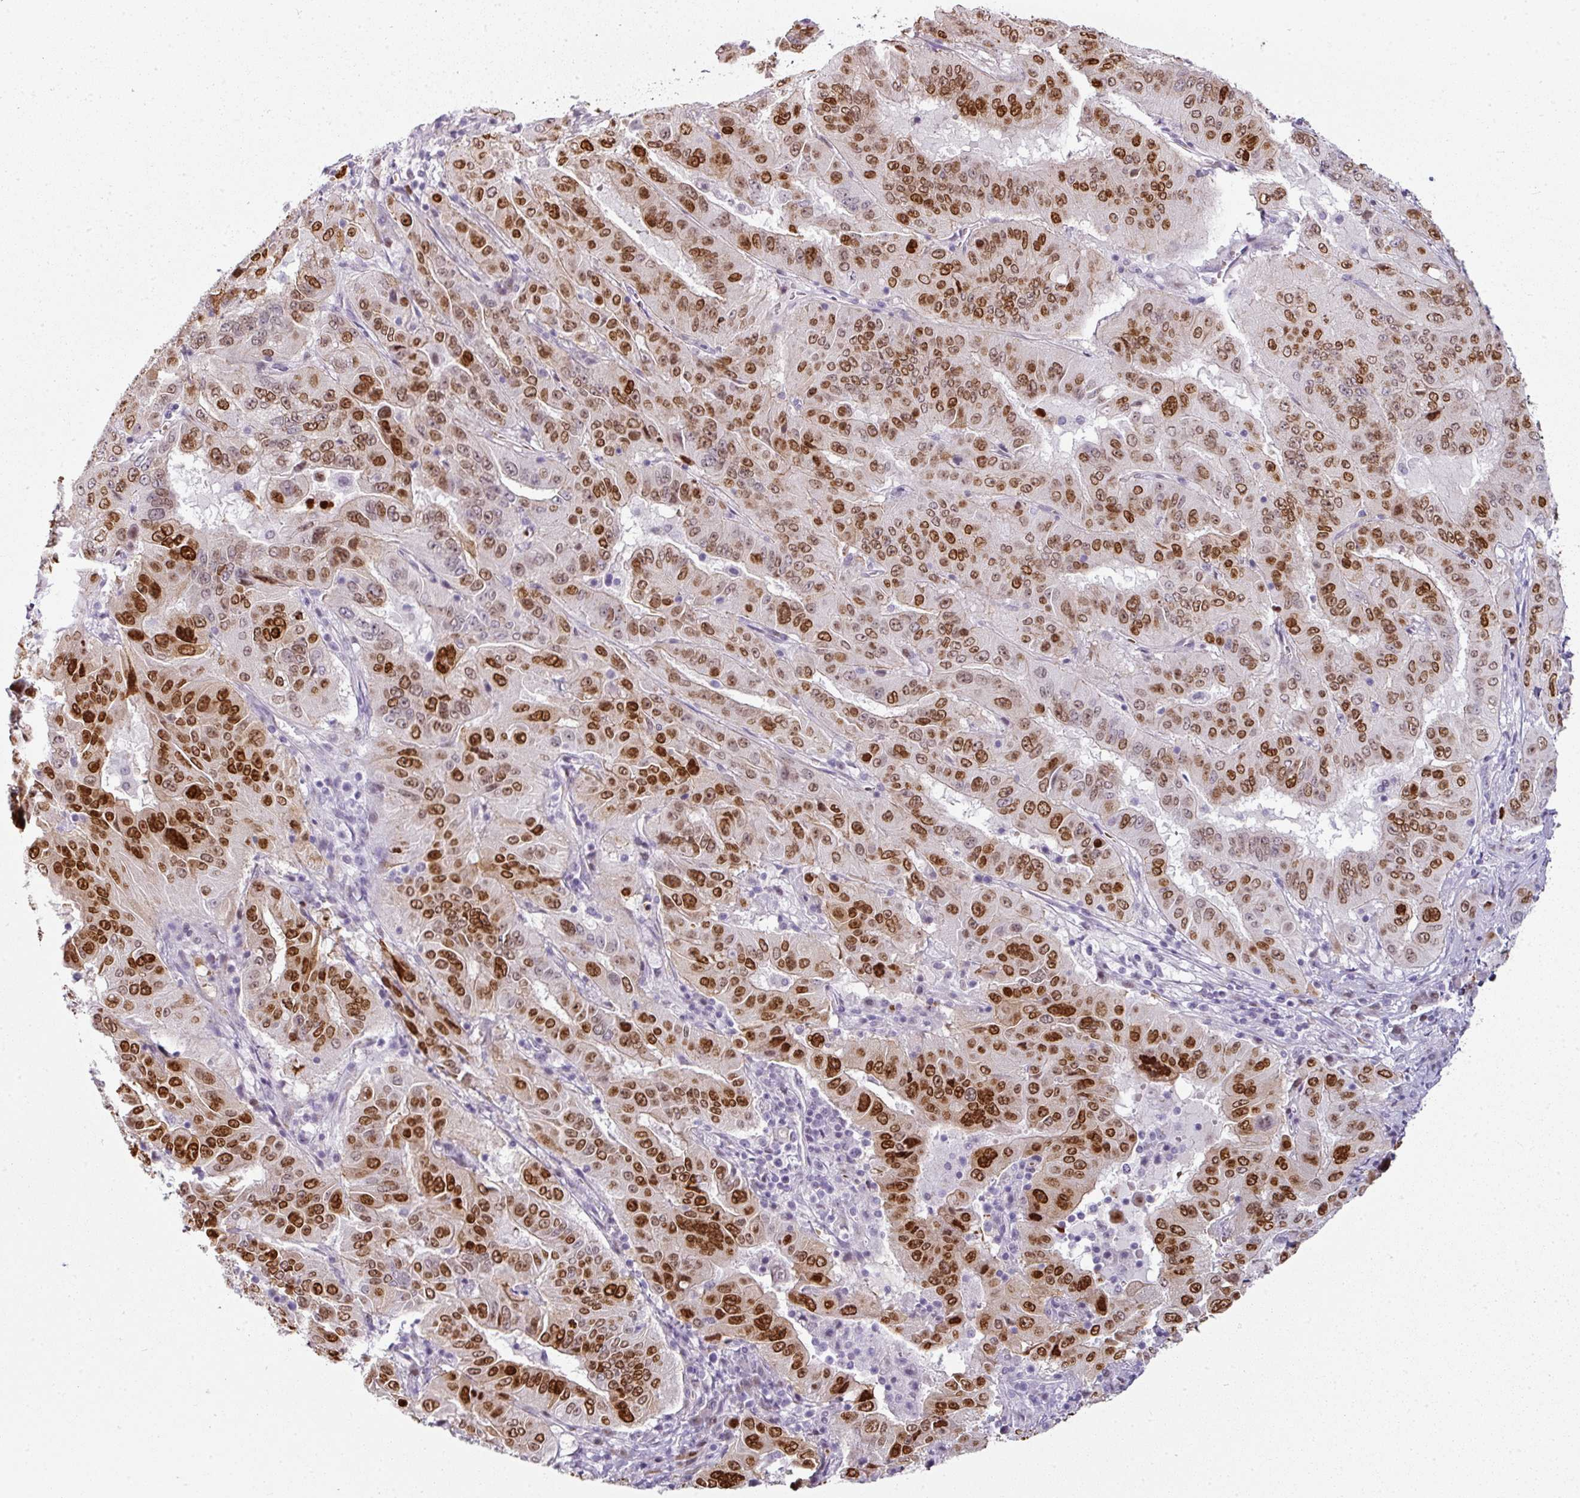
{"staining": {"intensity": "strong", "quantity": ">75%", "location": "nuclear"}, "tissue": "pancreatic cancer", "cell_type": "Tumor cells", "image_type": "cancer", "snomed": [{"axis": "morphology", "description": "Adenocarcinoma, NOS"}, {"axis": "topography", "description": "Pancreas"}], "caption": "Protein expression analysis of human adenocarcinoma (pancreatic) reveals strong nuclear positivity in about >75% of tumor cells.", "gene": "SYT8", "patient": {"sex": "male", "age": 63}}